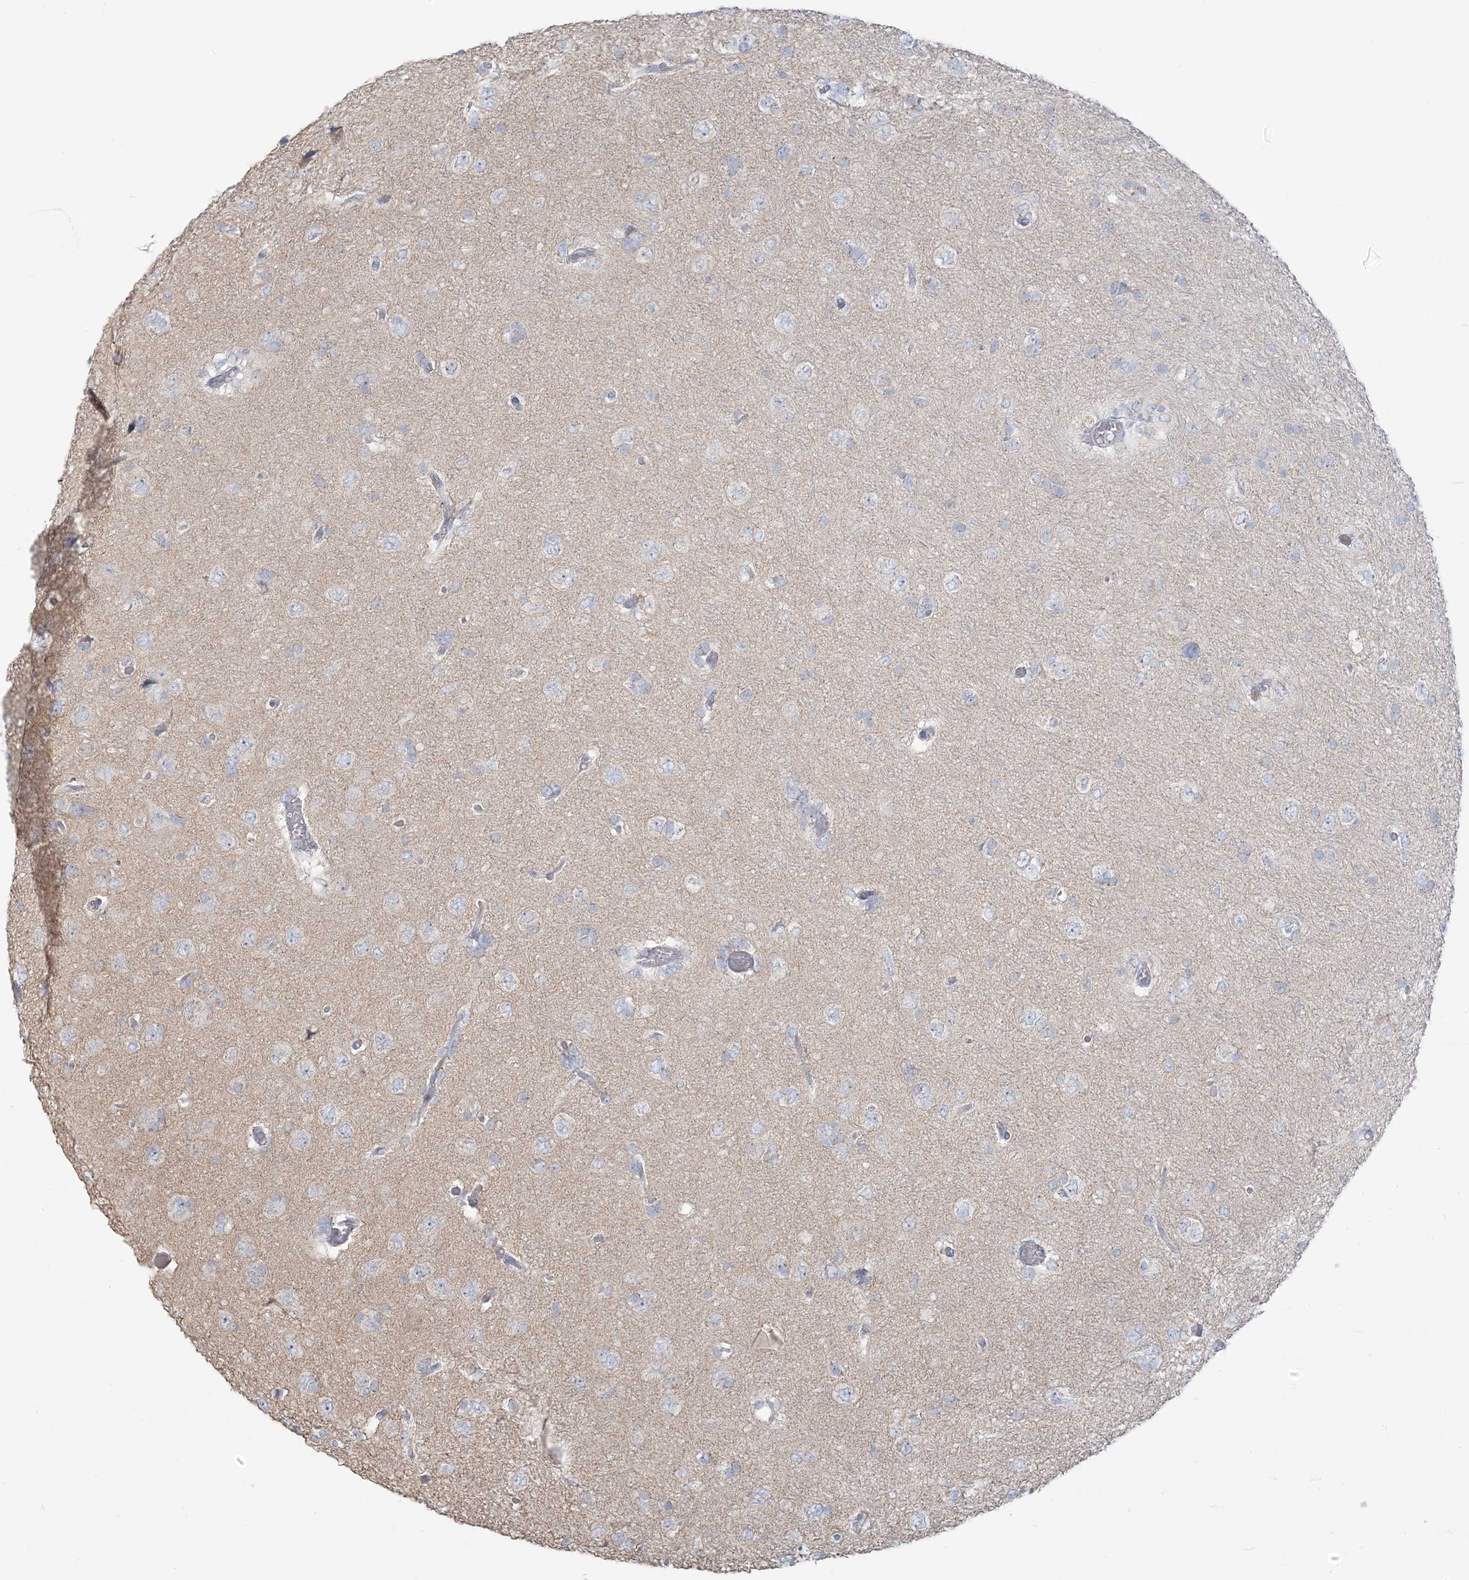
{"staining": {"intensity": "negative", "quantity": "none", "location": "none"}, "tissue": "glioma", "cell_type": "Tumor cells", "image_type": "cancer", "snomed": [{"axis": "morphology", "description": "Glioma, malignant, High grade"}, {"axis": "topography", "description": "Brain"}], "caption": "There is no significant positivity in tumor cells of glioma.", "gene": "SCML1", "patient": {"sex": "female", "age": 59}}